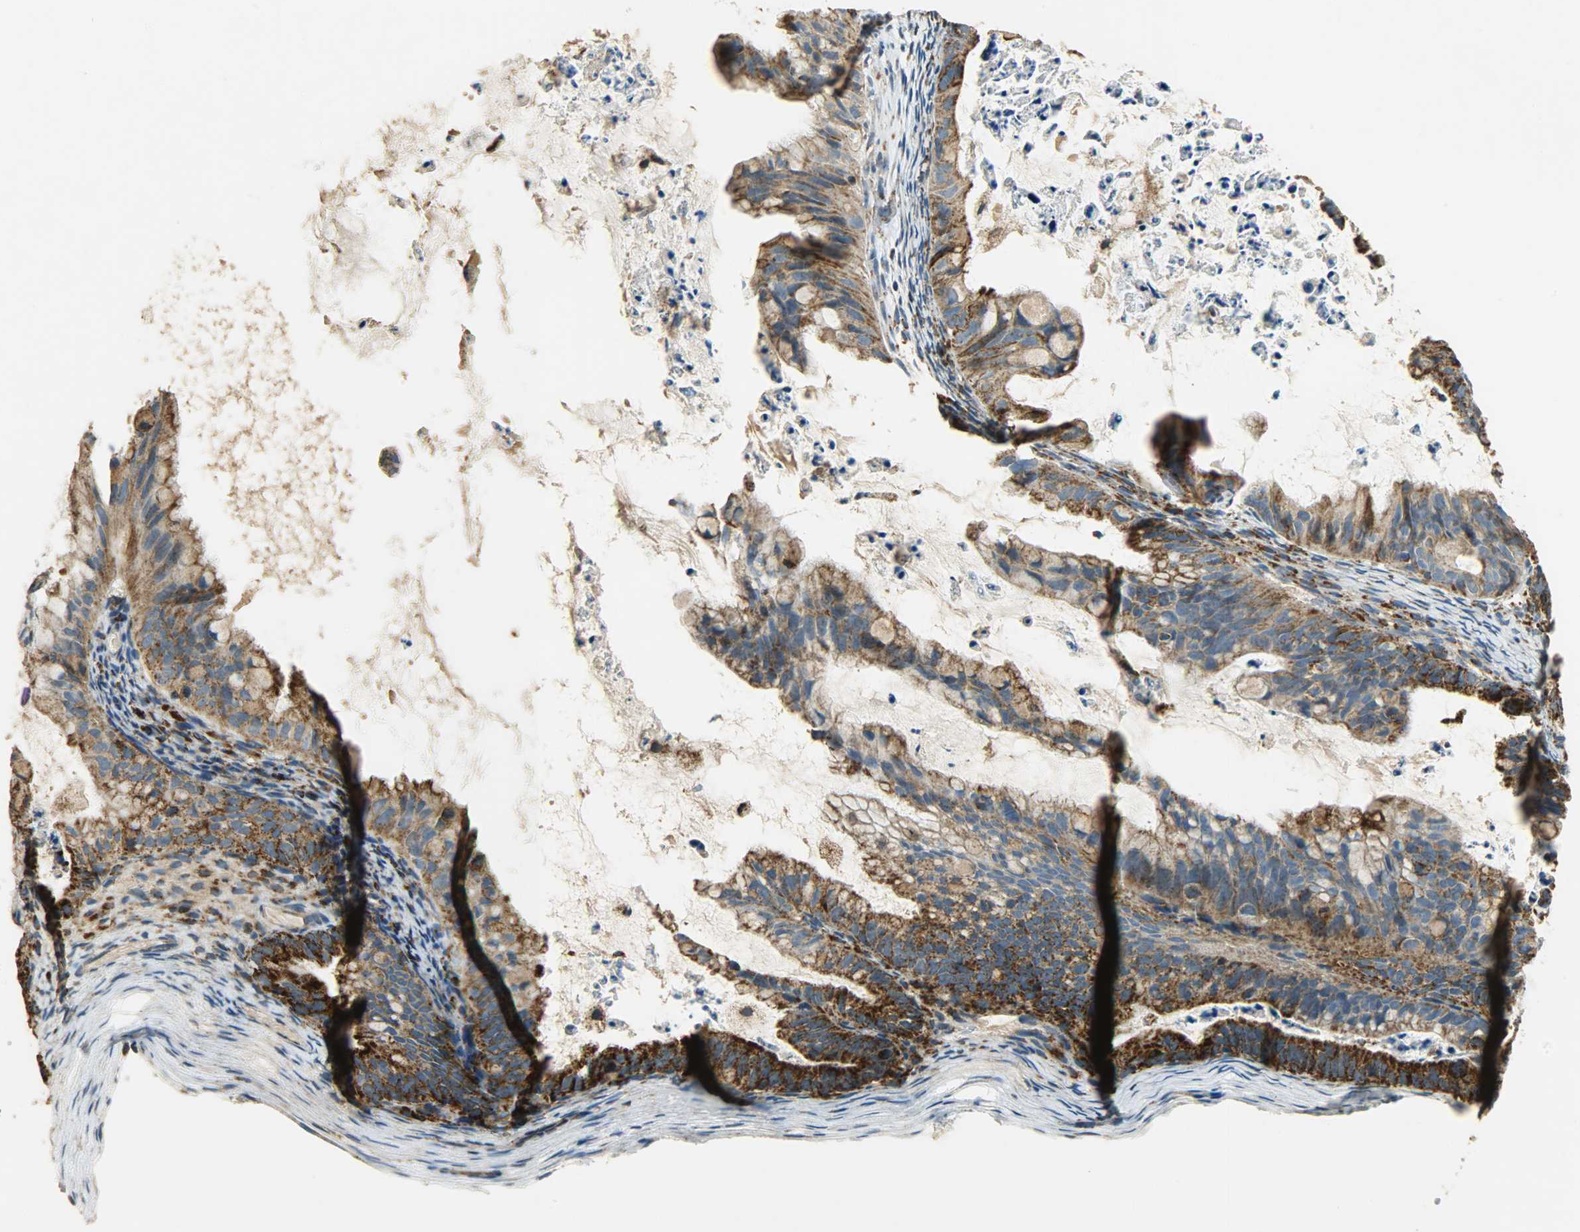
{"staining": {"intensity": "moderate", "quantity": ">75%", "location": "cytoplasmic/membranous"}, "tissue": "ovarian cancer", "cell_type": "Tumor cells", "image_type": "cancer", "snomed": [{"axis": "morphology", "description": "Cystadenocarcinoma, mucinous, NOS"}, {"axis": "topography", "description": "Ovary"}], "caption": "Moderate cytoplasmic/membranous expression is appreciated in about >75% of tumor cells in mucinous cystadenocarcinoma (ovarian).", "gene": "HDHD5", "patient": {"sex": "female", "age": 36}}